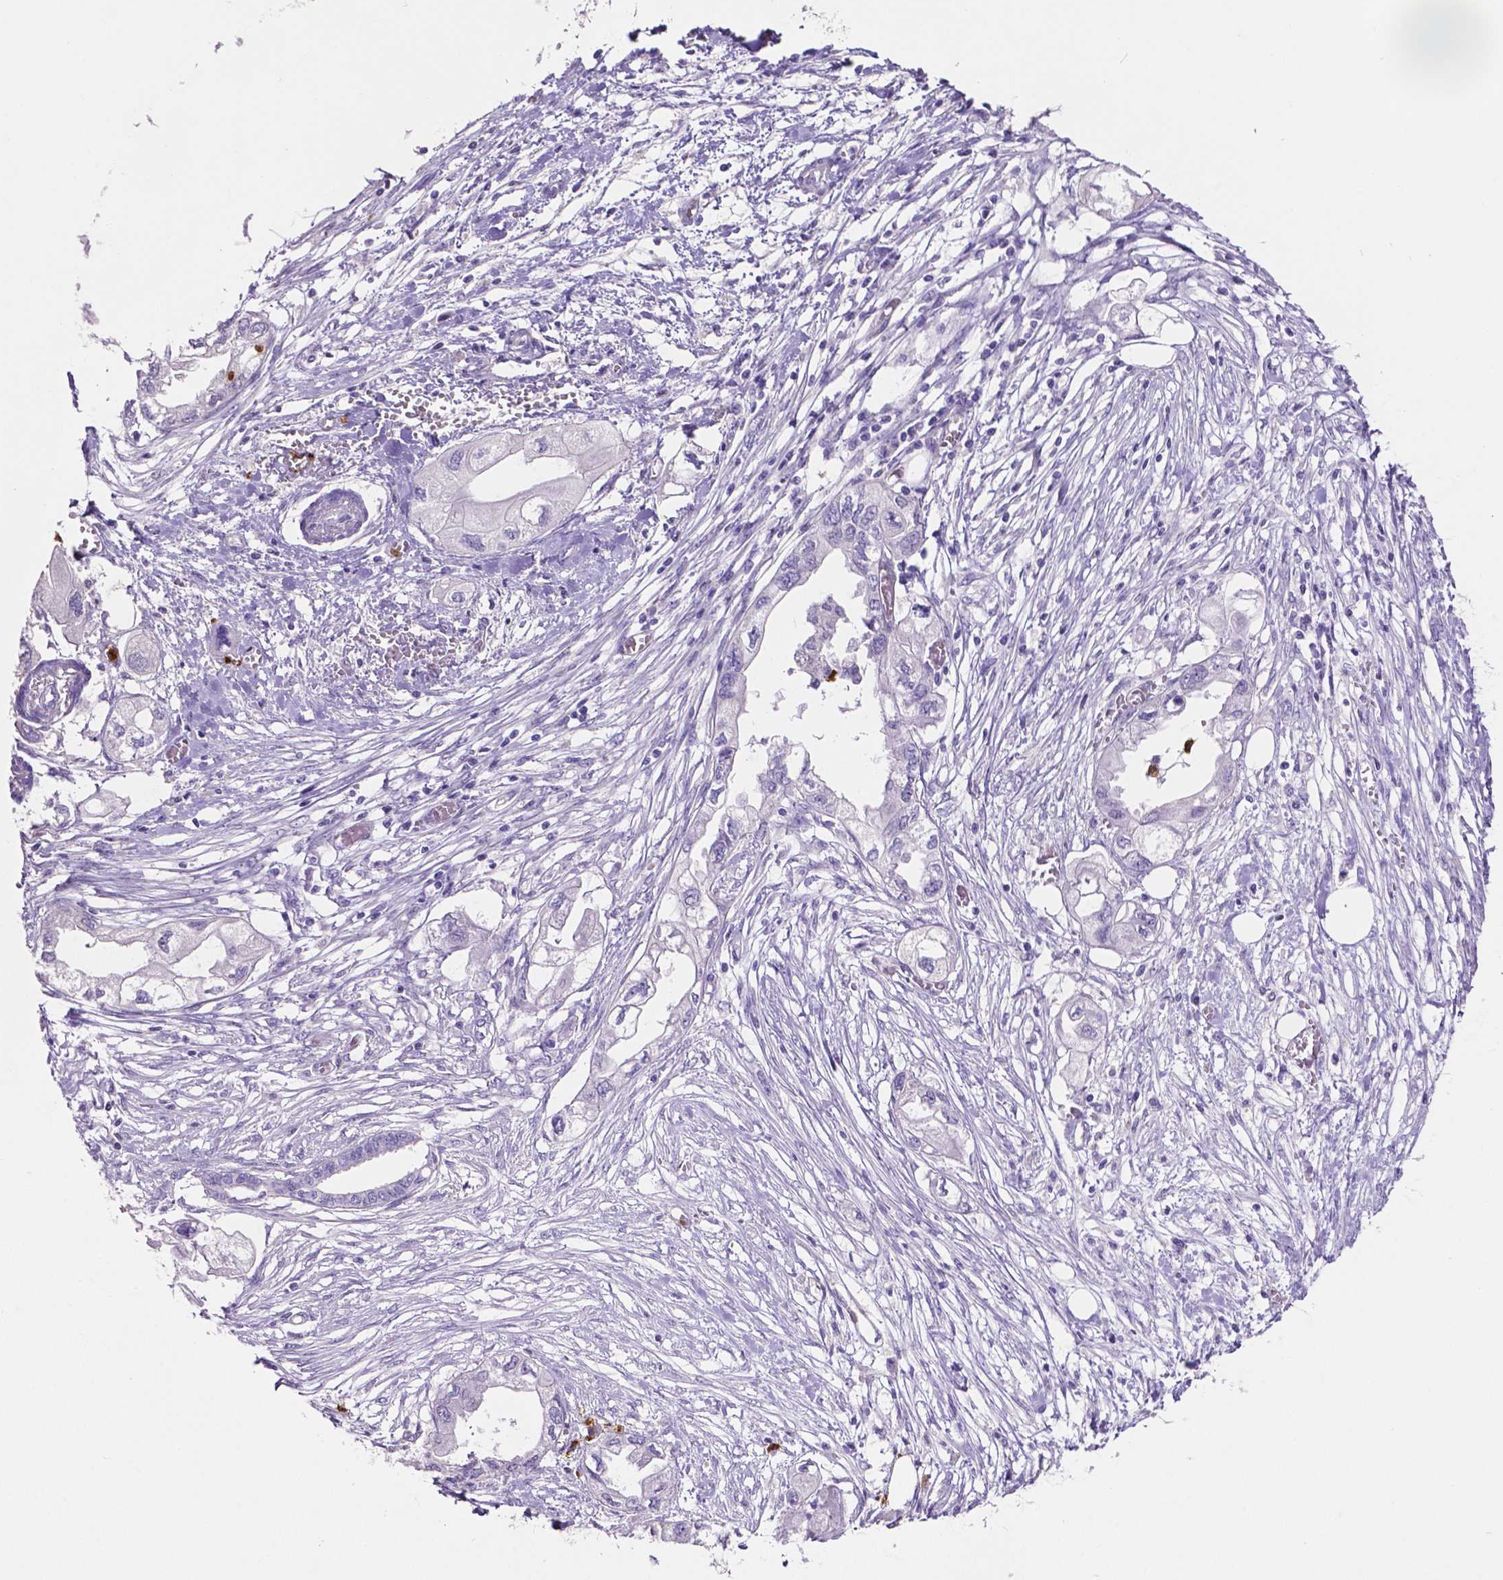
{"staining": {"intensity": "negative", "quantity": "none", "location": "none"}, "tissue": "endometrial cancer", "cell_type": "Tumor cells", "image_type": "cancer", "snomed": [{"axis": "morphology", "description": "Adenocarcinoma, NOS"}, {"axis": "morphology", "description": "Adenocarcinoma, metastatic, NOS"}, {"axis": "topography", "description": "Adipose tissue"}, {"axis": "topography", "description": "Endometrium"}], "caption": "Endometrial cancer stained for a protein using immunohistochemistry shows no staining tumor cells.", "gene": "MMP9", "patient": {"sex": "female", "age": 67}}